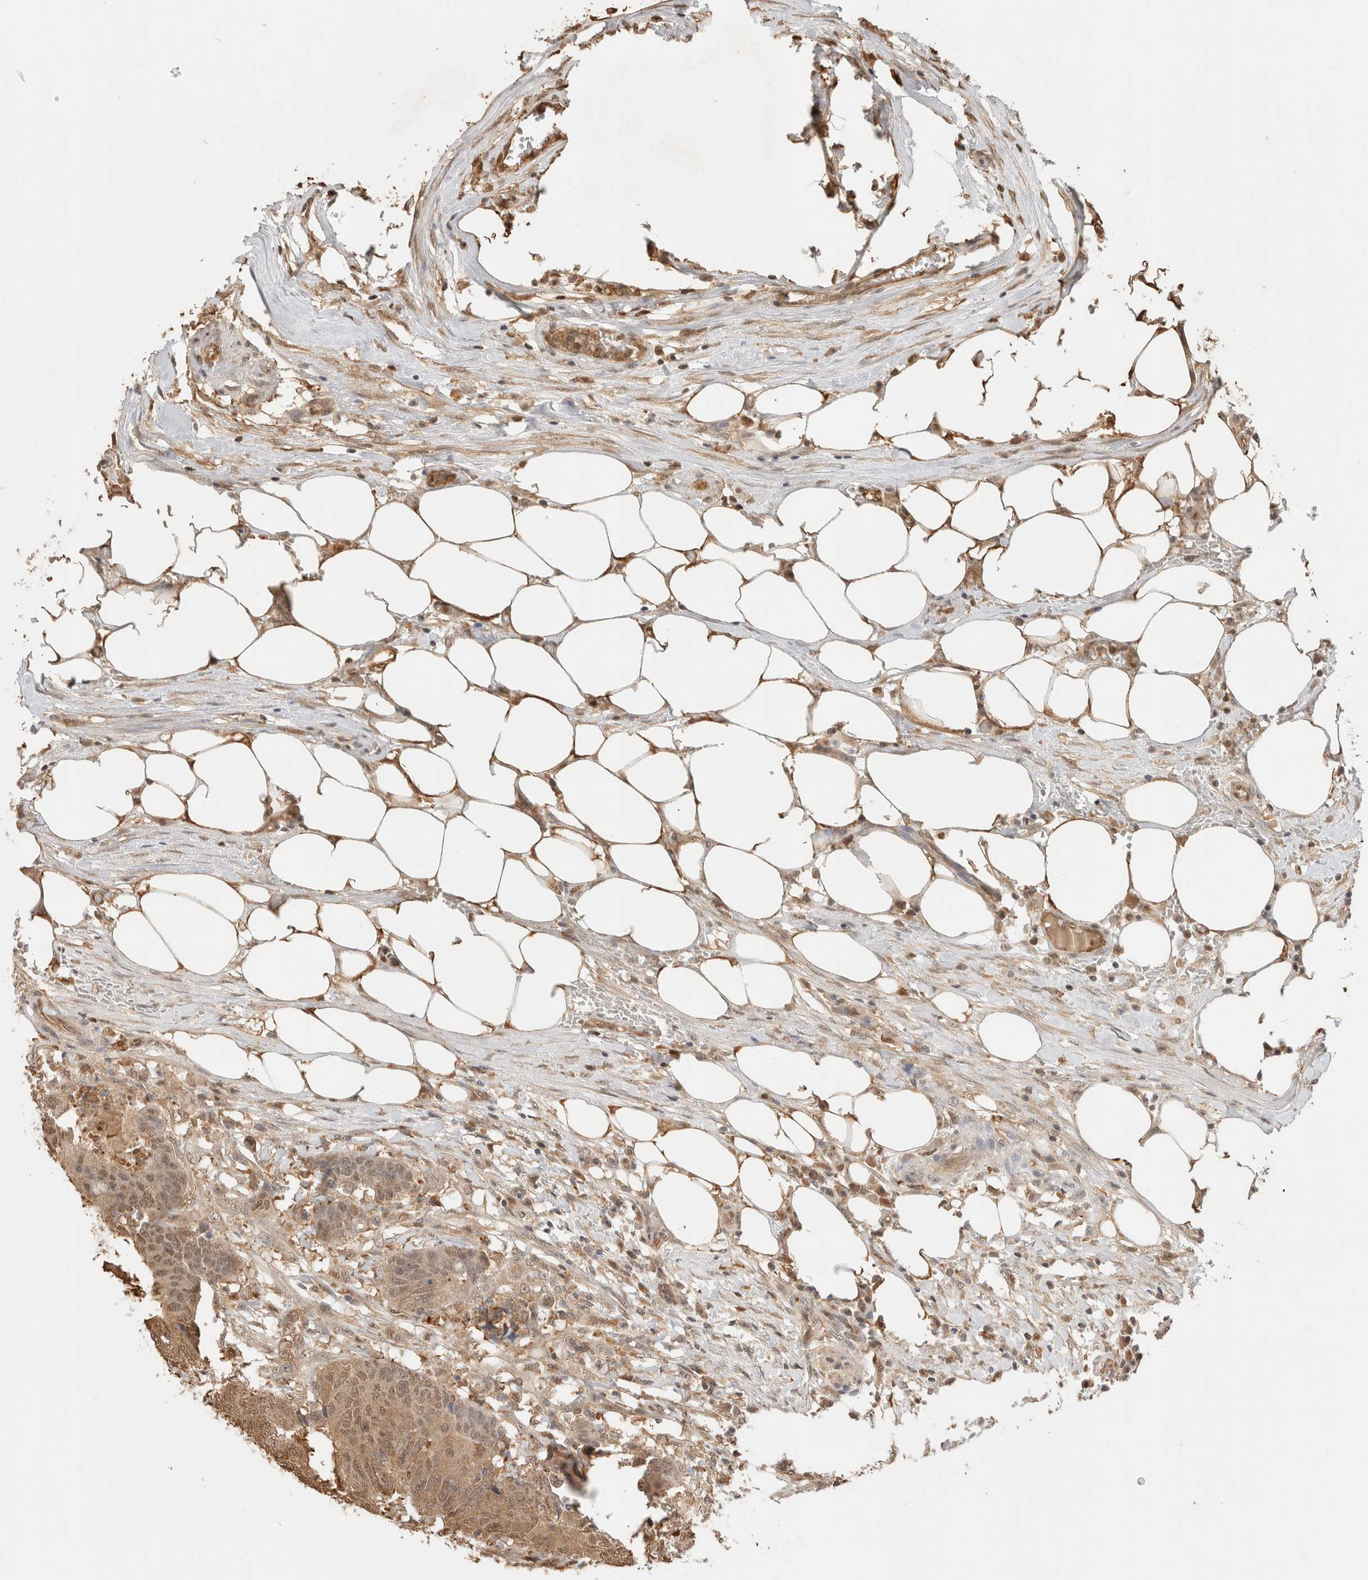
{"staining": {"intensity": "moderate", "quantity": ">75%", "location": "cytoplasmic/membranous,nuclear"}, "tissue": "colorectal cancer", "cell_type": "Tumor cells", "image_type": "cancer", "snomed": [{"axis": "morphology", "description": "Adenocarcinoma, NOS"}, {"axis": "topography", "description": "Colon"}], "caption": "Human adenocarcinoma (colorectal) stained with a brown dye displays moderate cytoplasmic/membranous and nuclear positive staining in approximately >75% of tumor cells.", "gene": "YWHAH", "patient": {"sex": "male", "age": 56}}